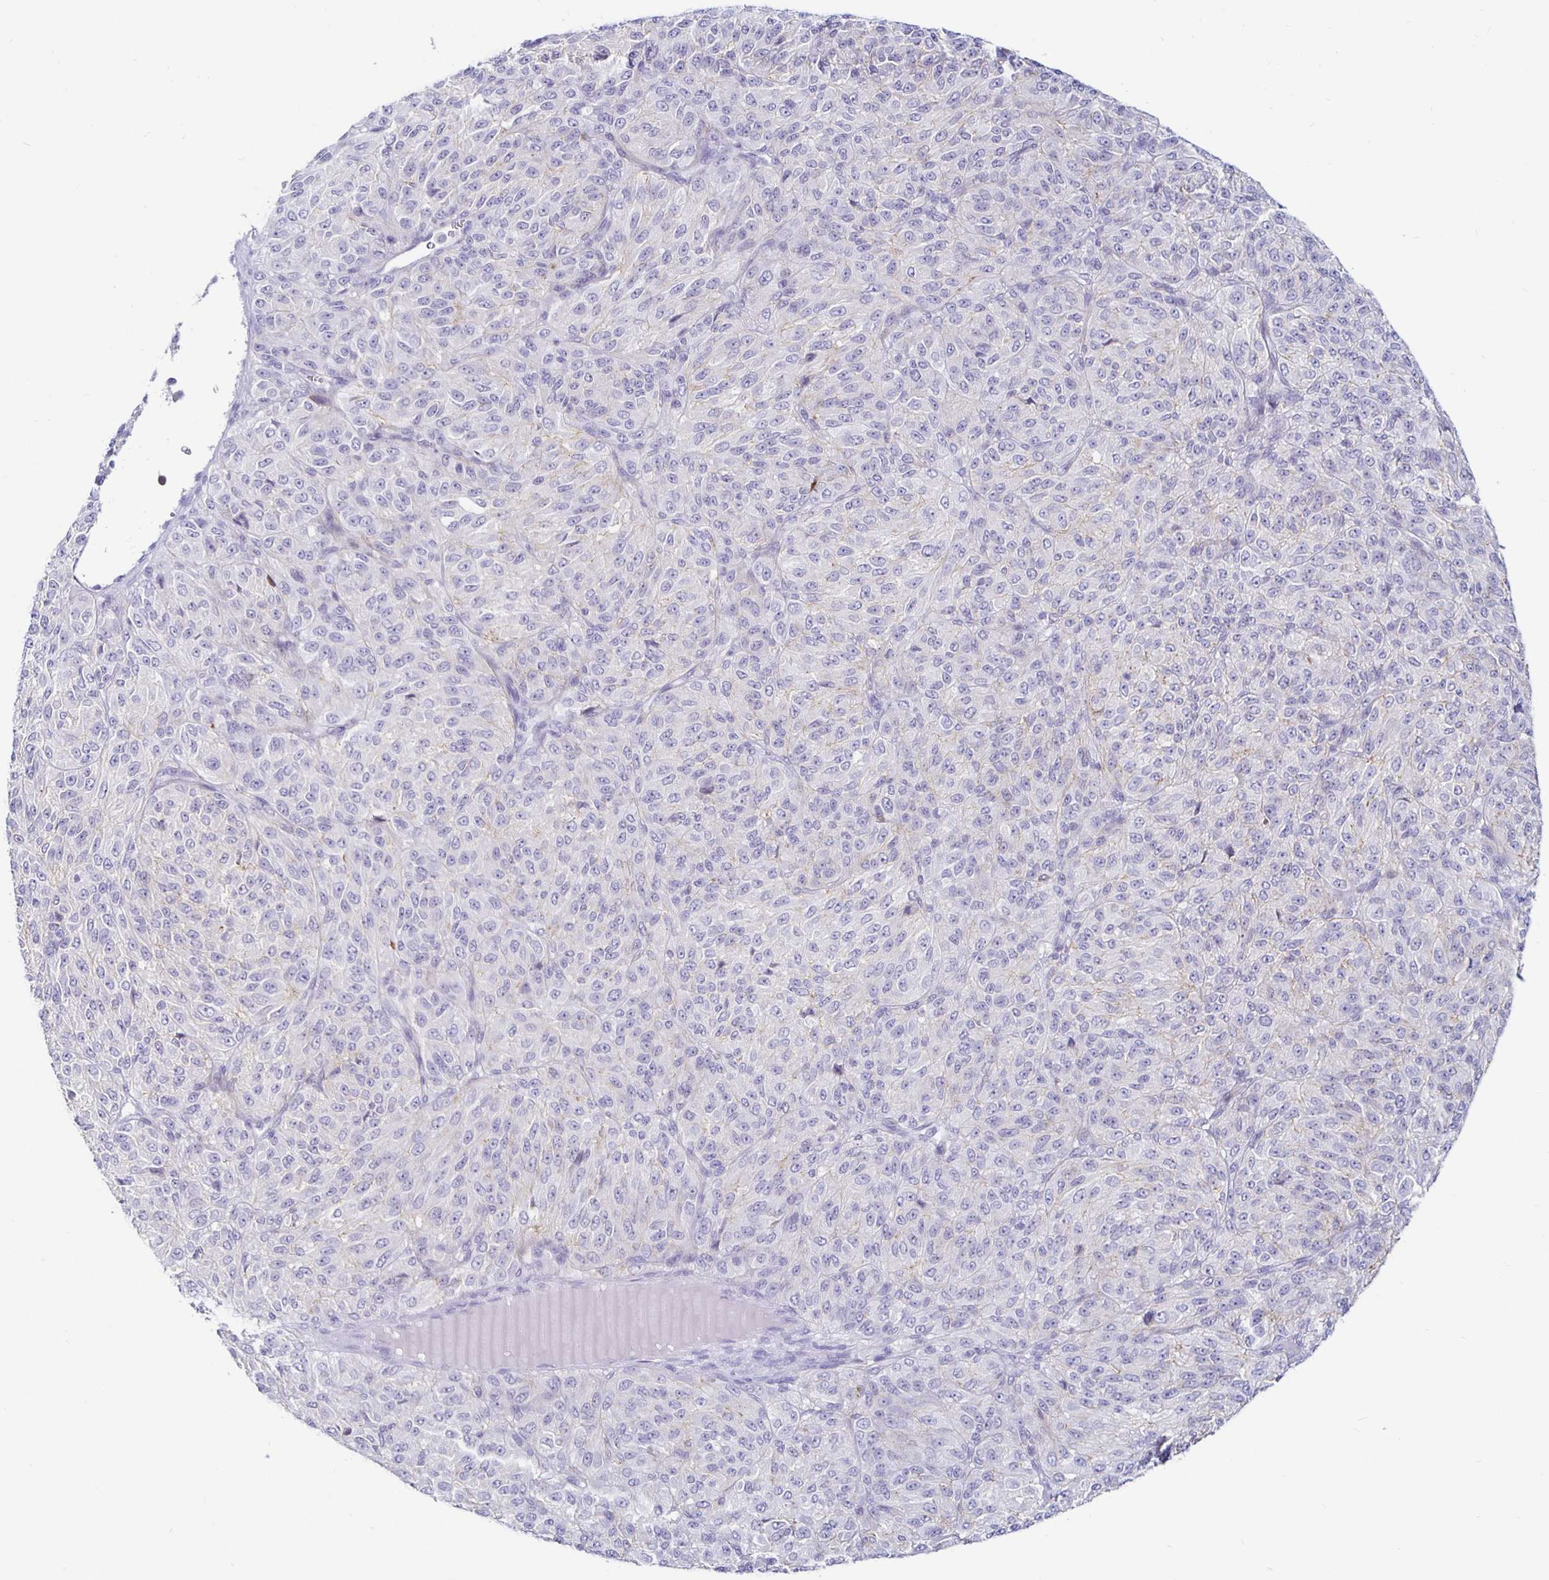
{"staining": {"intensity": "negative", "quantity": "none", "location": "none"}, "tissue": "melanoma", "cell_type": "Tumor cells", "image_type": "cancer", "snomed": [{"axis": "morphology", "description": "Malignant melanoma, Metastatic site"}, {"axis": "topography", "description": "Brain"}], "caption": "Immunohistochemistry (IHC) histopathology image of neoplastic tissue: malignant melanoma (metastatic site) stained with DAB (3,3'-diaminobenzidine) reveals no significant protein positivity in tumor cells.", "gene": "SIRPA", "patient": {"sex": "female", "age": 56}}